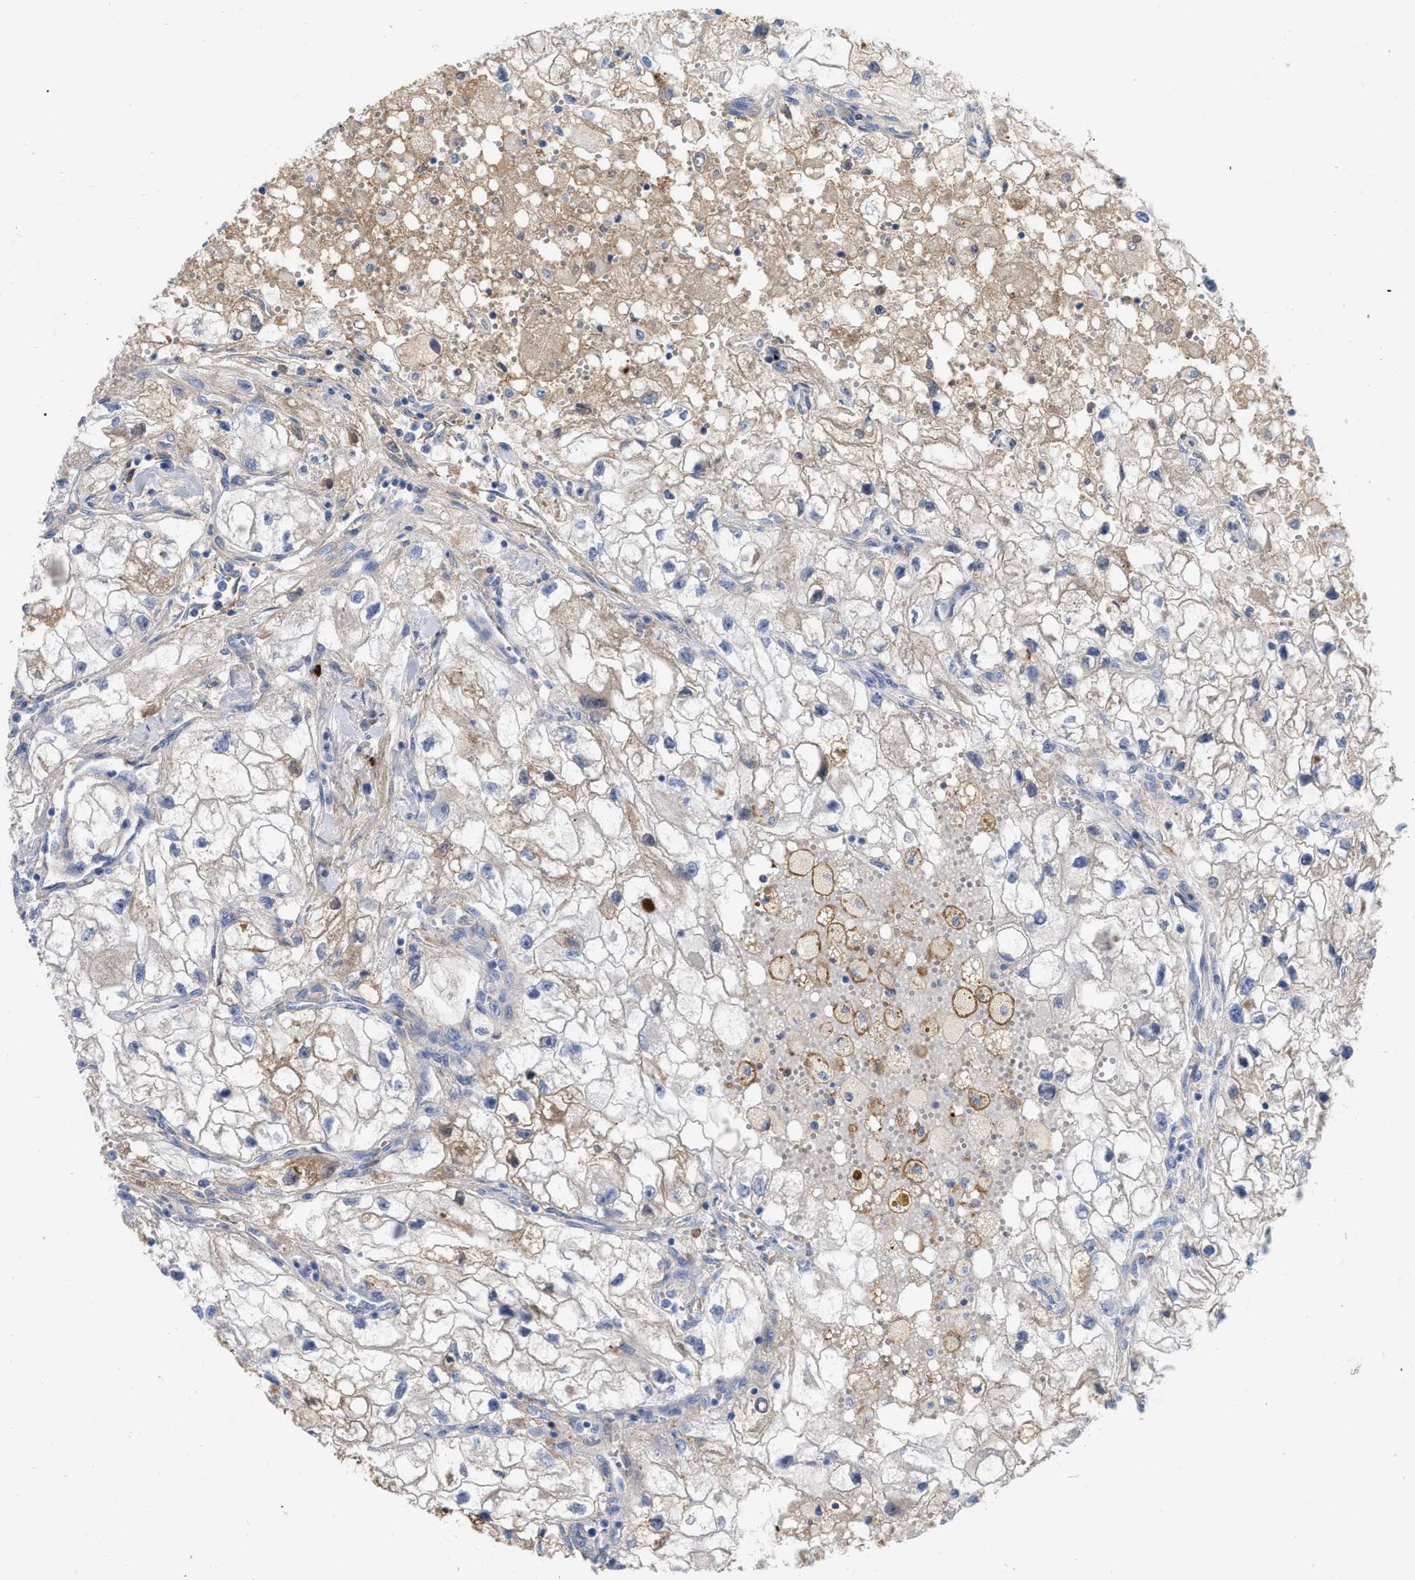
{"staining": {"intensity": "weak", "quantity": "25%-75%", "location": "cytoplasmic/membranous"}, "tissue": "renal cancer", "cell_type": "Tumor cells", "image_type": "cancer", "snomed": [{"axis": "morphology", "description": "Adenocarcinoma, NOS"}, {"axis": "topography", "description": "Kidney"}], "caption": "Brown immunohistochemical staining in renal cancer (adenocarcinoma) reveals weak cytoplasmic/membranous positivity in about 25%-75% of tumor cells. (DAB (3,3'-diaminobenzidine) IHC, brown staining for protein, blue staining for nuclei).", "gene": "IGHV5-51", "patient": {"sex": "female", "age": 70}}